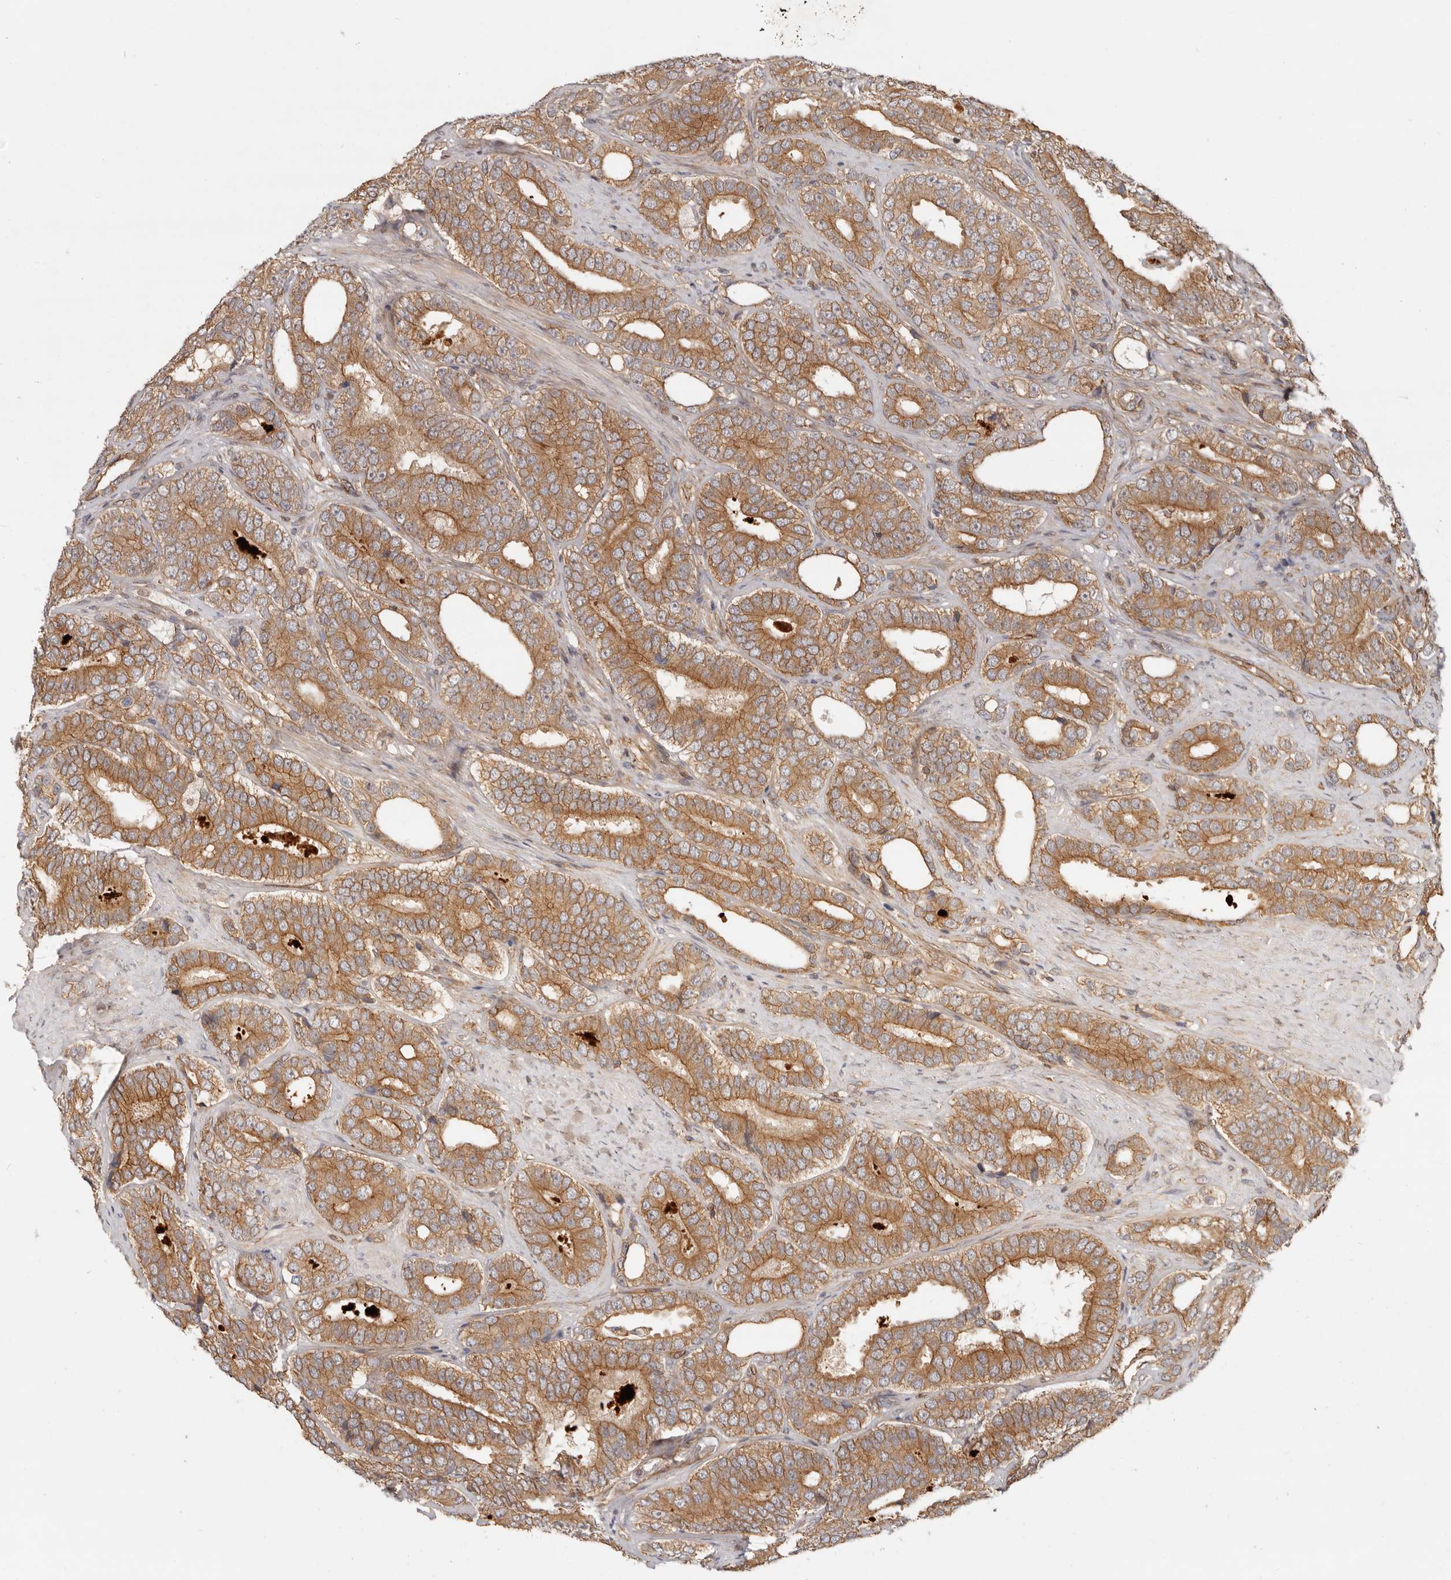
{"staining": {"intensity": "moderate", "quantity": ">75%", "location": "cytoplasmic/membranous"}, "tissue": "prostate cancer", "cell_type": "Tumor cells", "image_type": "cancer", "snomed": [{"axis": "morphology", "description": "Adenocarcinoma, High grade"}, {"axis": "topography", "description": "Prostate"}], "caption": "Protein expression analysis of human prostate cancer reveals moderate cytoplasmic/membranous positivity in about >75% of tumor cells.", "gene": "UFSP1", "patient": {"sex": "male", "age": 56}}